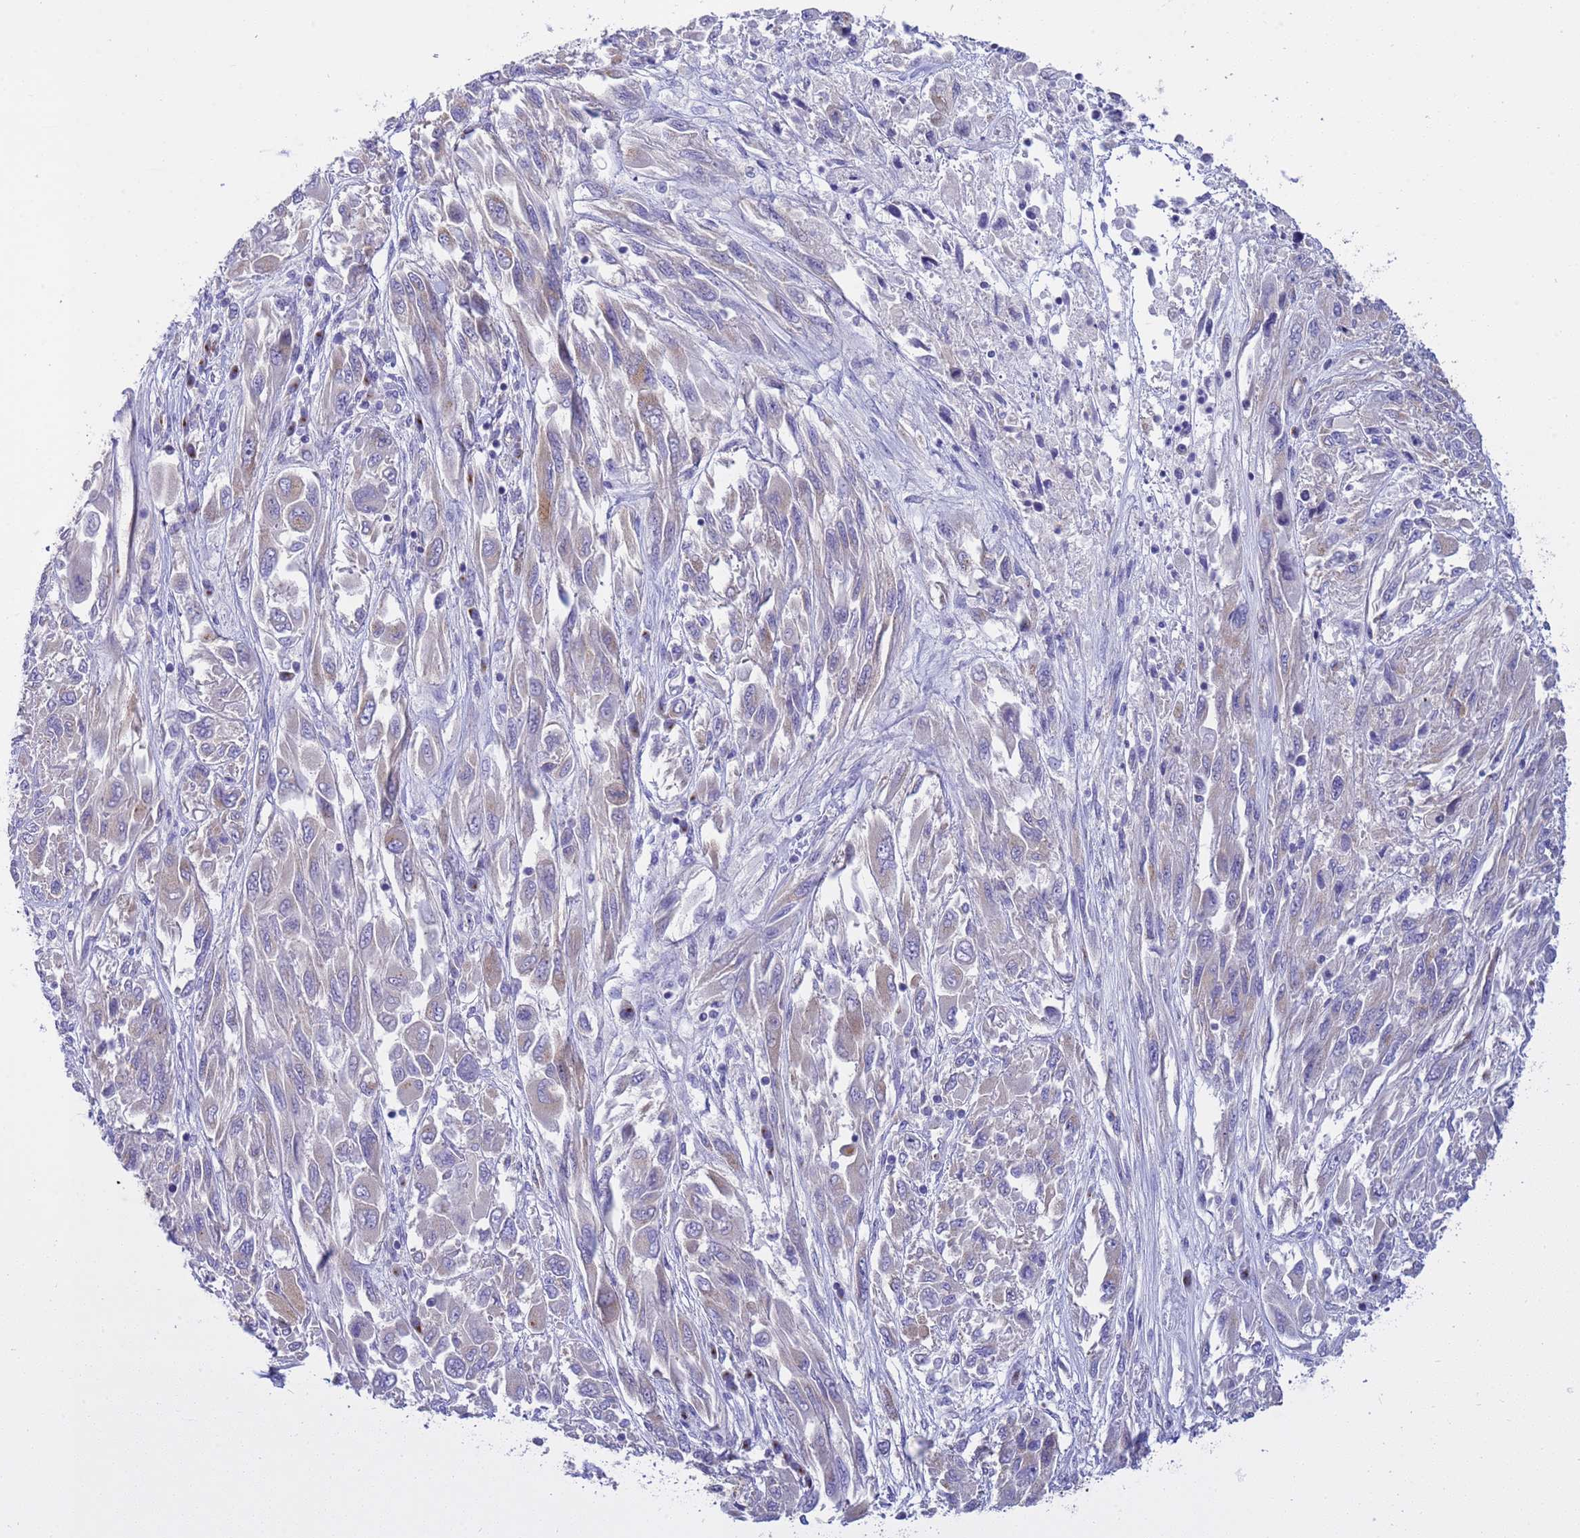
{"staining": {"intensity": "weak", "quantity": "<25%", "location": "cytoplasmic/membranous"}, "tissue": "melanoma", "cell_type": "Tumor cells", "image_type": "cancer", "snomed": [{"axis": "morphology", "description": "Malignant melanoma, NOS"}, {"axis": "topography", "description": "Skin"}], "caption": "IHC image of human malignant melanoma stained for a protein (brown), which demonstrates no staining in tumor cells.", "gene": "ANAPC1", "patient": {"sex": "female", "age": 91}}